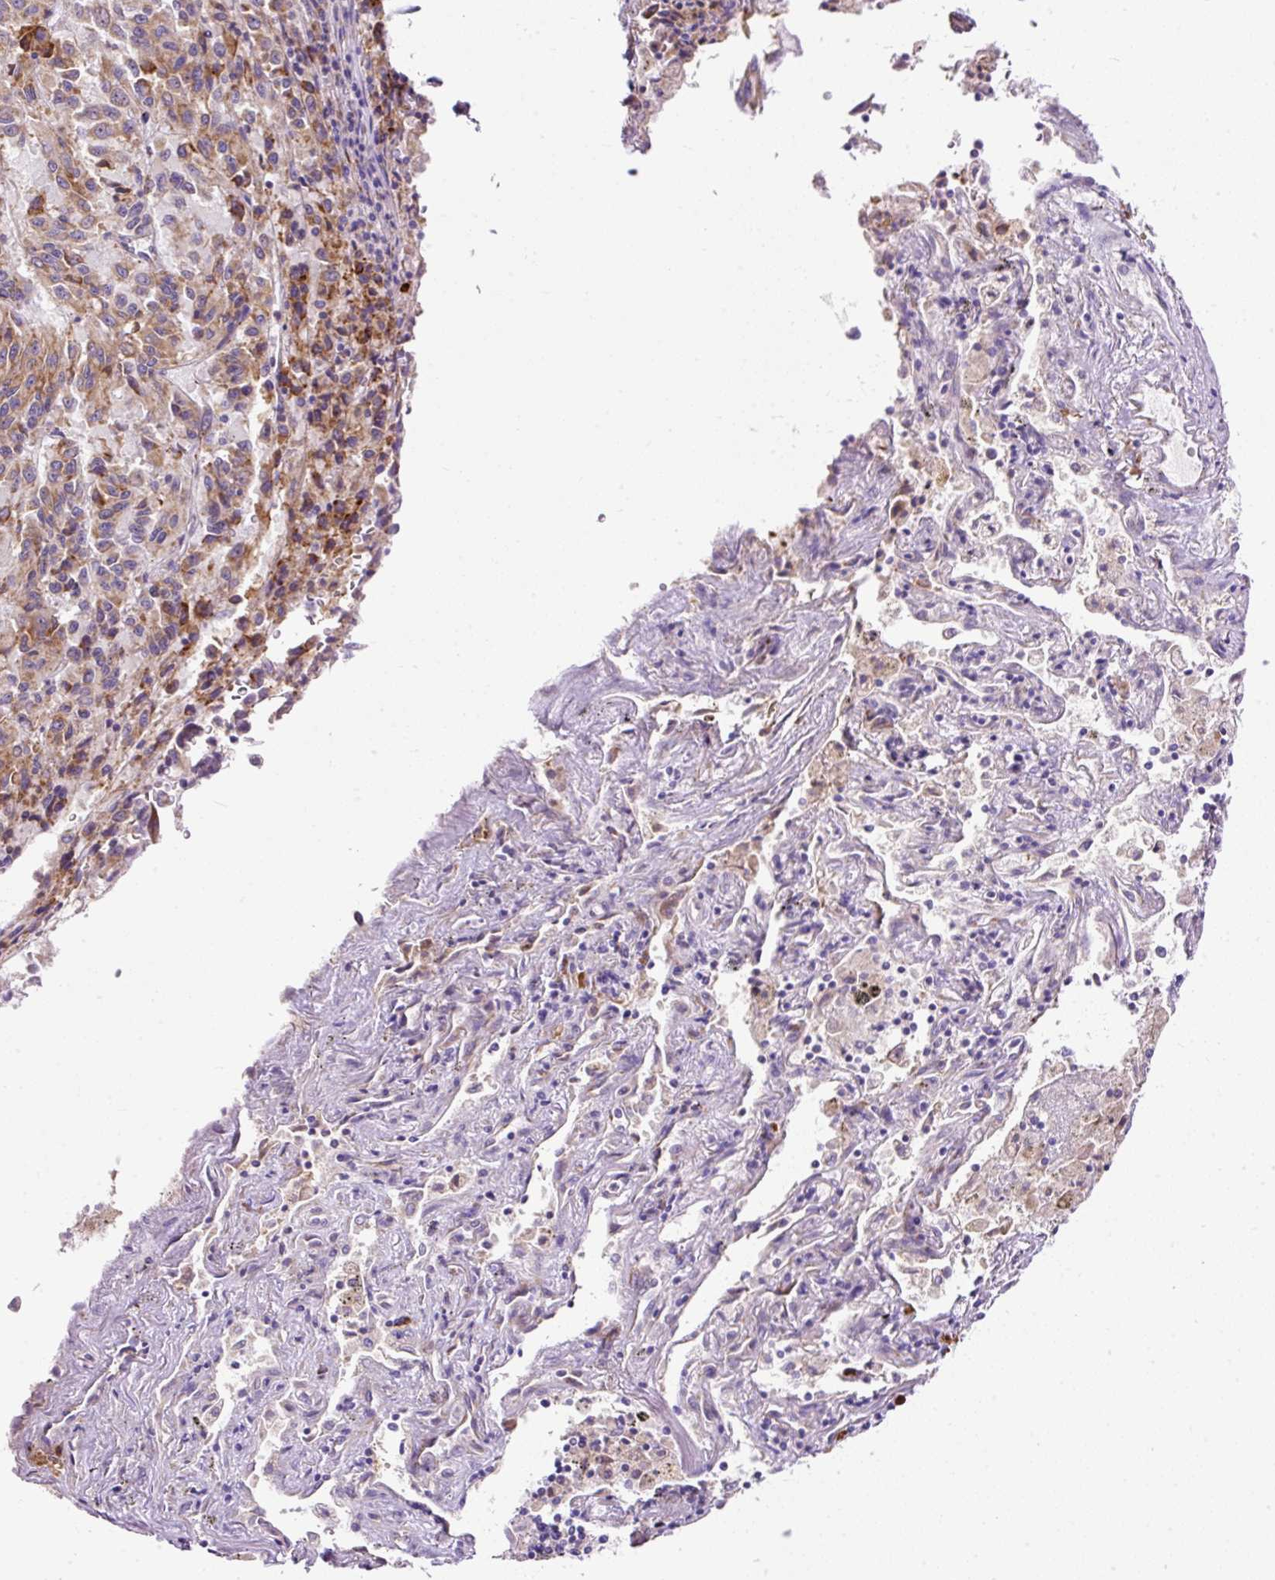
{"staining": {"intensity": "moderate", "quantity": ">75%", "location": "cytoplasmic/membranous"}, "tissue": "melanoma", "cell_type": "Tumor cells", "image_type": "cancer", "snomed": [{"axis": "morphology", "description": "Malignant melanoma, Metastatic site"}, {"axis": "topography", "description": "Lung"}], "caption": "Immunohistochemistry (IHC) image of melanoma stained for a protein (brown), which demonstrates medium levels of moderate cytoplasmic/membranous expression in approximately >75% of tumor cells.", "gene": "FMC1", "patient": {"sex": "male", "age": 64}}